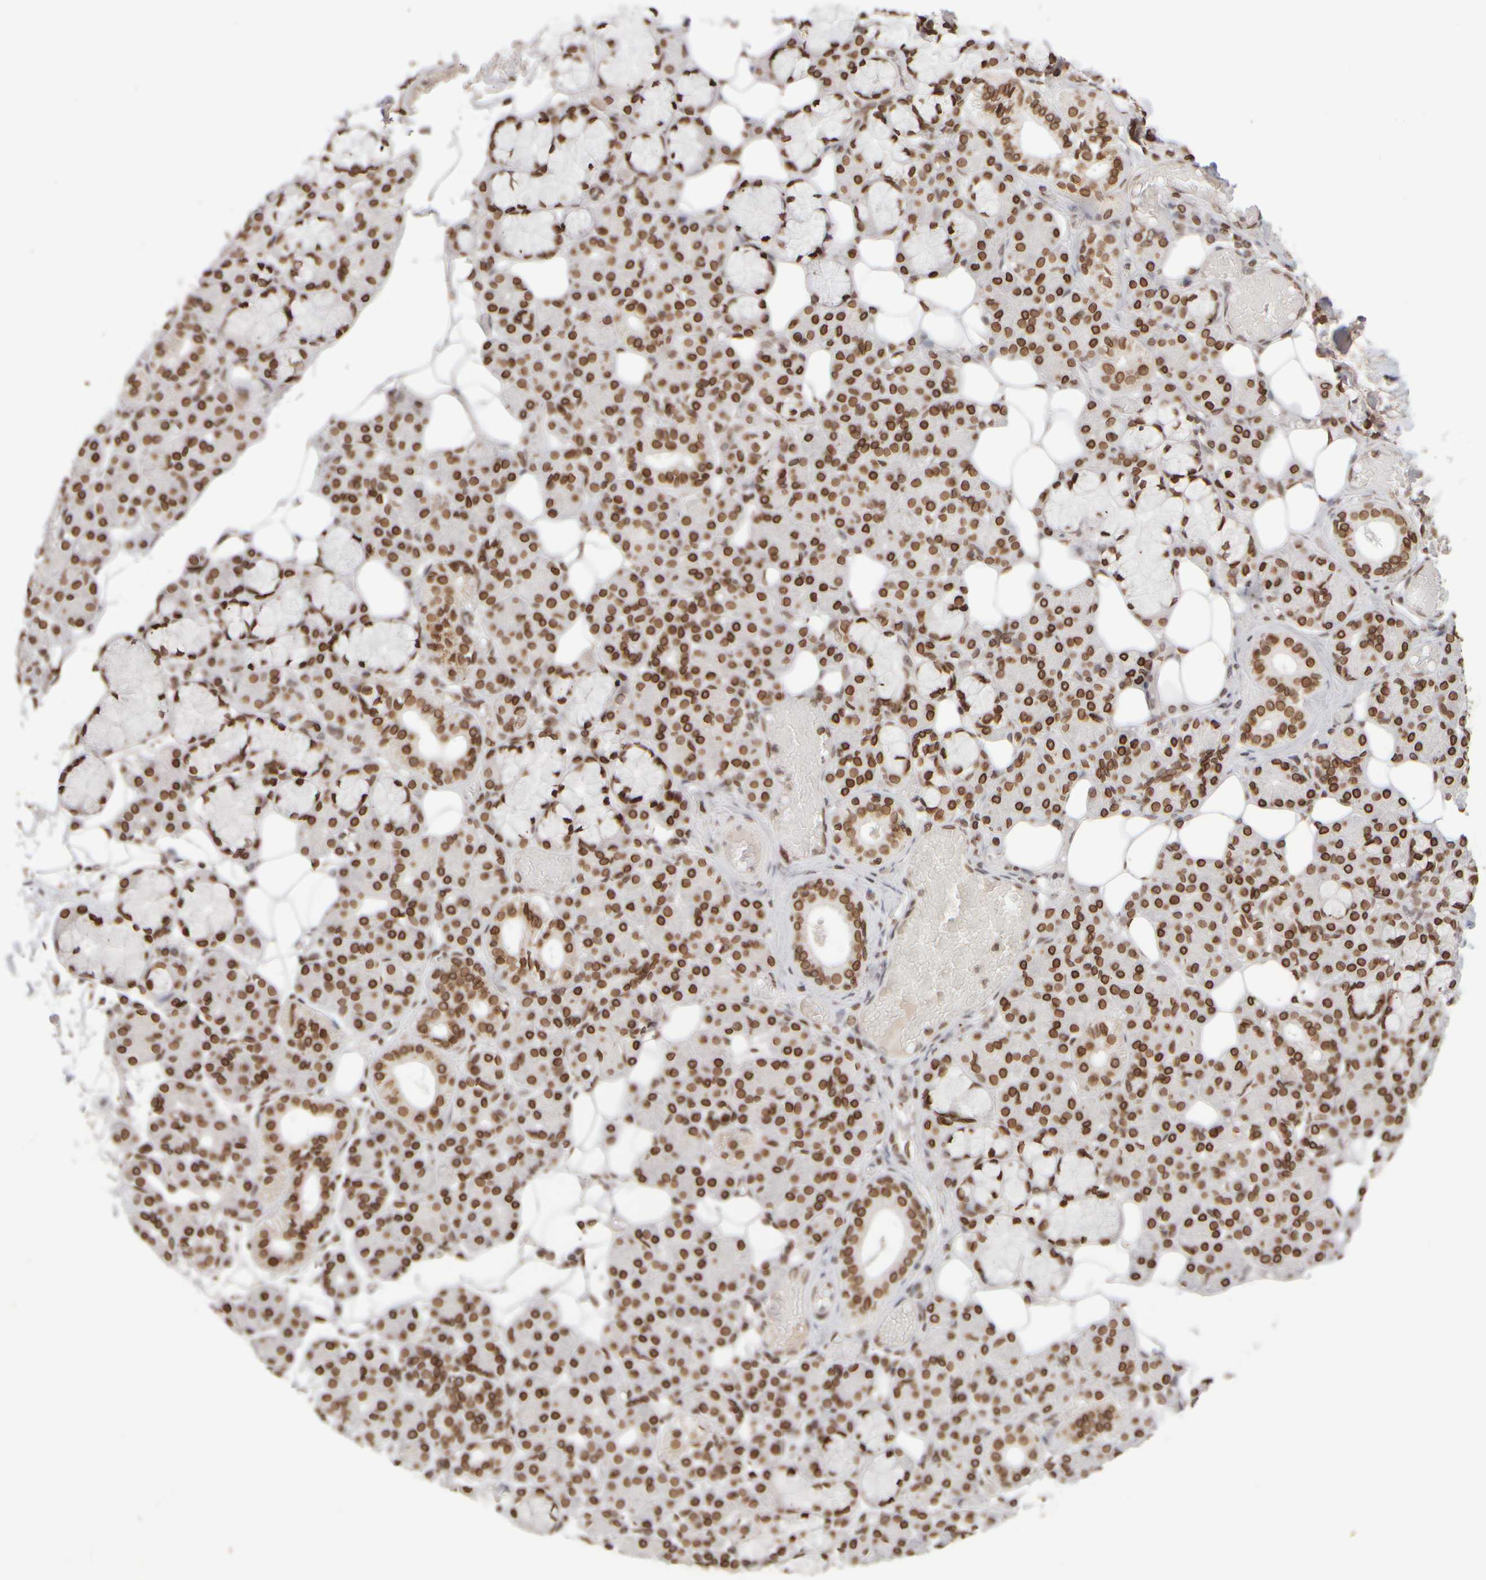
{"staining": {"intensity": "strong", "quantity": ">75%", "location": "cytoplasmic/membranous,nuclear"}, "tissue": "salivary gland", "cell_type": "Glandular cells", "image_type": "normal", "snomed": [{"axis": "morphology", "description": "Normal tissue, NOS"}, {"axis": "topography", "description": "Salivary gland"}], "caption": "IHC (DAB (3,3'-diaminobenzidine)) staining of normal salivary gland shows strong cytoplasmic/membranous,nuclear protein staining in about >75% of glandular cells.", "gene": "ZC3HC1", "patient": {"sex": "male", "age": 63}}